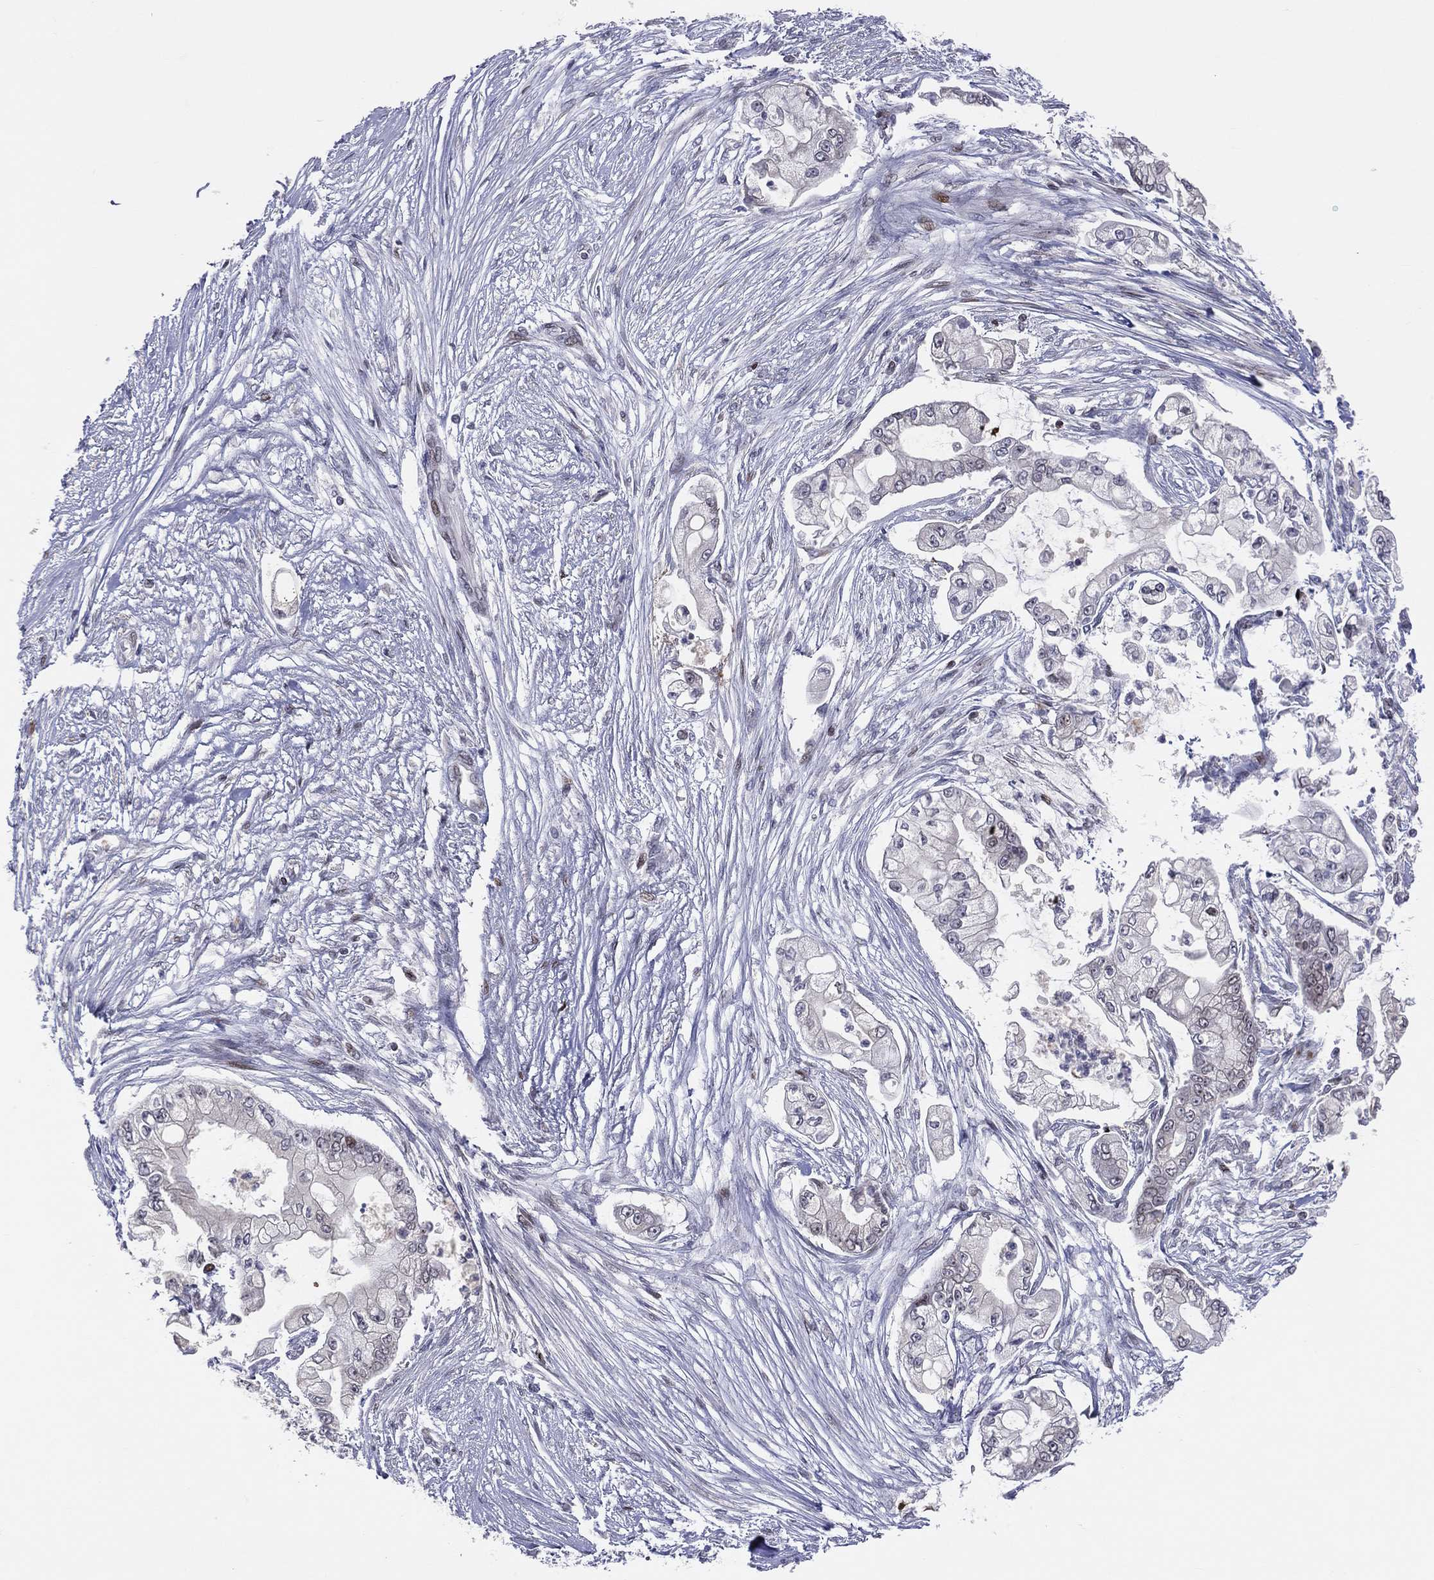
{"staining": {"intensity": "weak", "quantity": "<25%", "location": "nuclear"}, "tissue": "pancreatic cancer", "cell_type": "Tumor cells", "image_type": "cancer", "snomed": [{"axis": "morphology", "description": "Adenocarcinoma, NOS"}, {"axis": "topography", "description": "Pancreas"}], "caption": "The photomicrograph displays no significant staining in tumor cells of pancreatic cancer. (DAB (3,3'-diaminobenzidine) immunohistochemistry (IHC) visualized using brightfield microscopy, high magnification).", "gene": "DBF4B", "patient": {"sex": "female", "age": 69}}